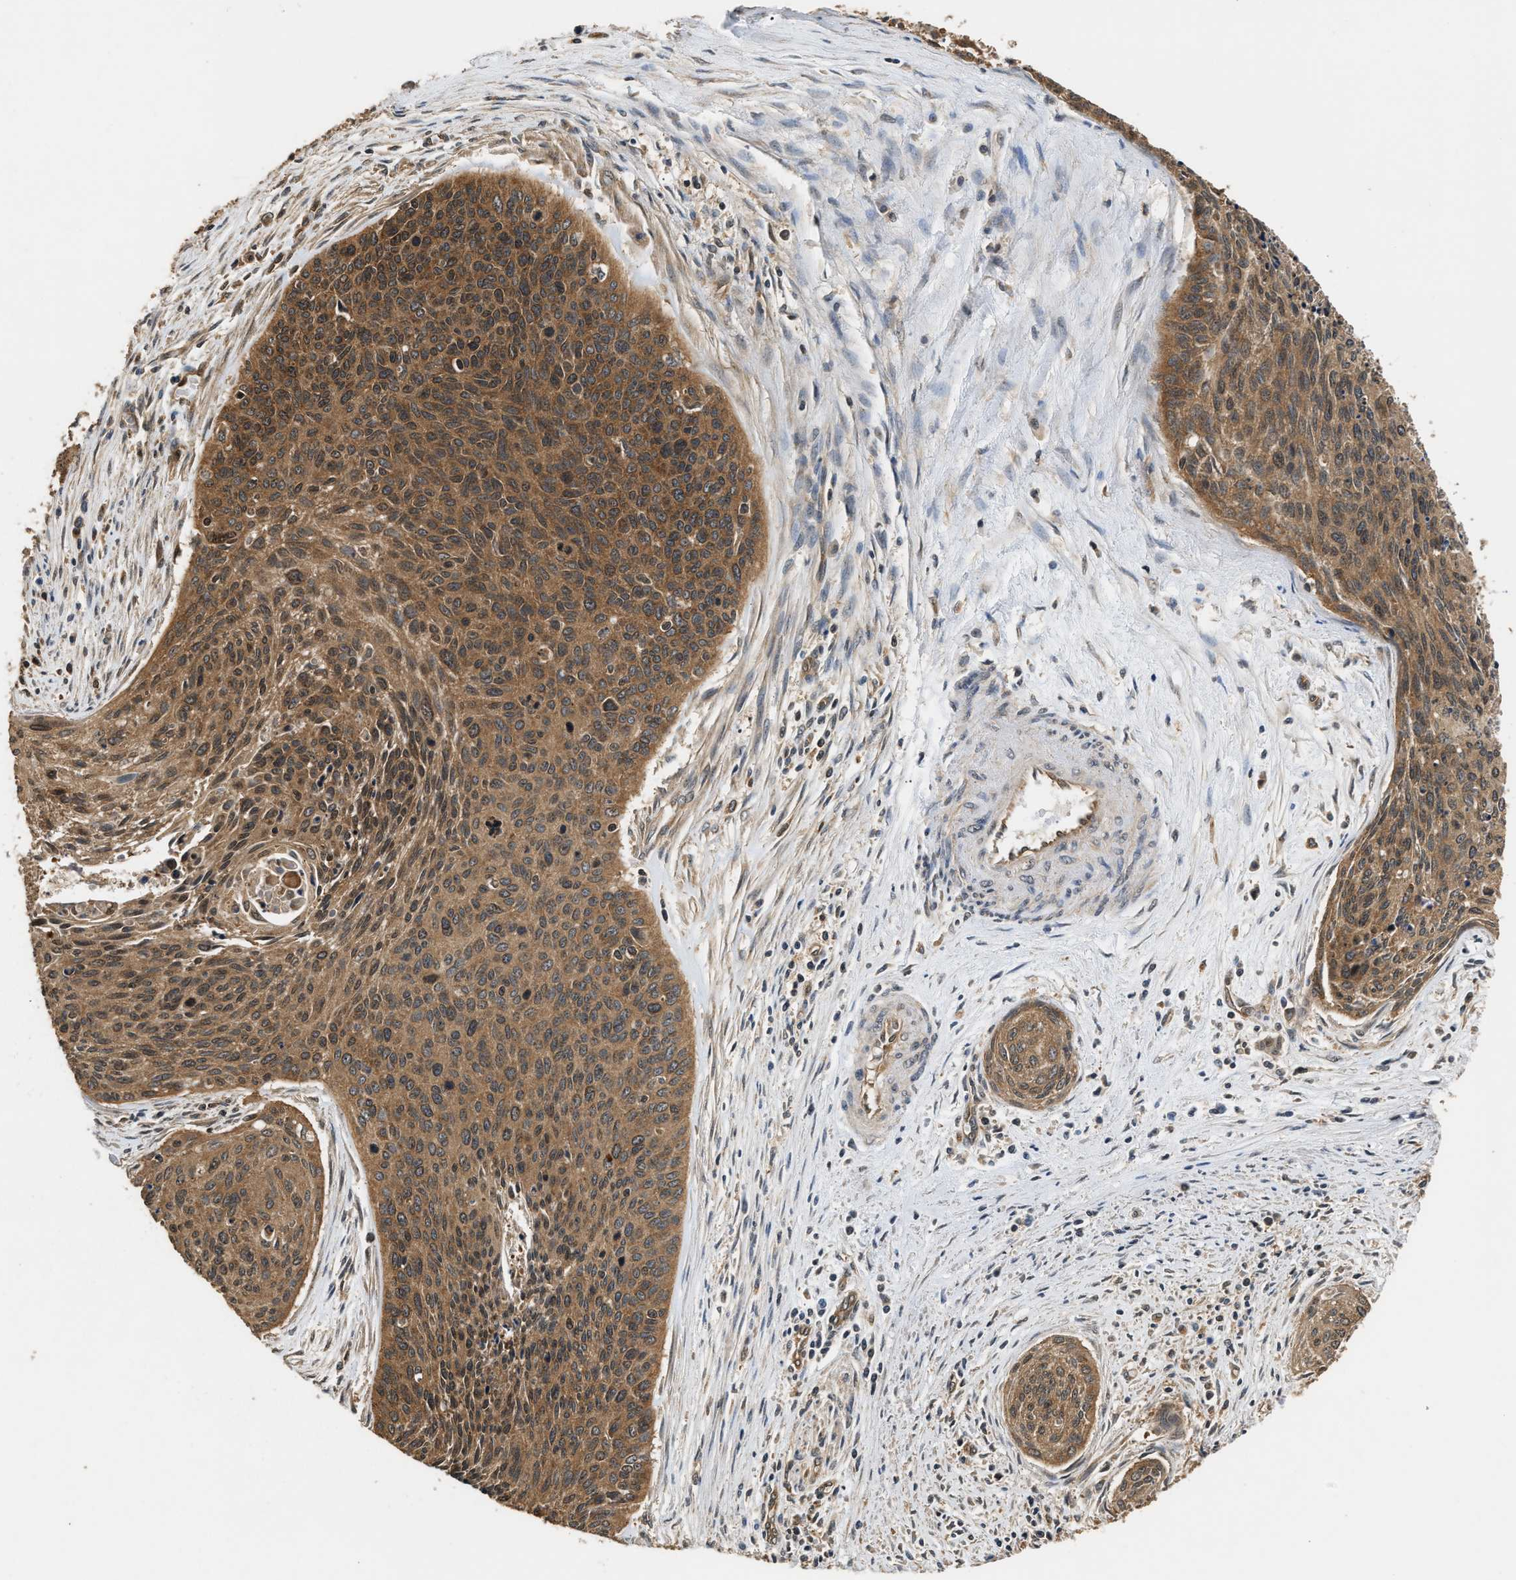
{"staining": {"intensity": "moderate", "quantity": ">75%", "location": "cytoplasmic/membranous"}, "tissue": "cervical cancer", "cell_type": "Tumor cells", "image_type": "cancer", "snomed": [{"axis": "morphology", "description": "Squamous cell carcinoma, NOS"}, {"axis": "topography", "description": "Cervix"}], "caption": "The photomicrograph displays staining of cervical cancer (squamous cell carcinoma), revealing moderate cytoplasmic/membranous protein staining (brown color) within tumor cells.", "gene": "DNAJC2", "patient": {"sex": "female", "age": 55}}